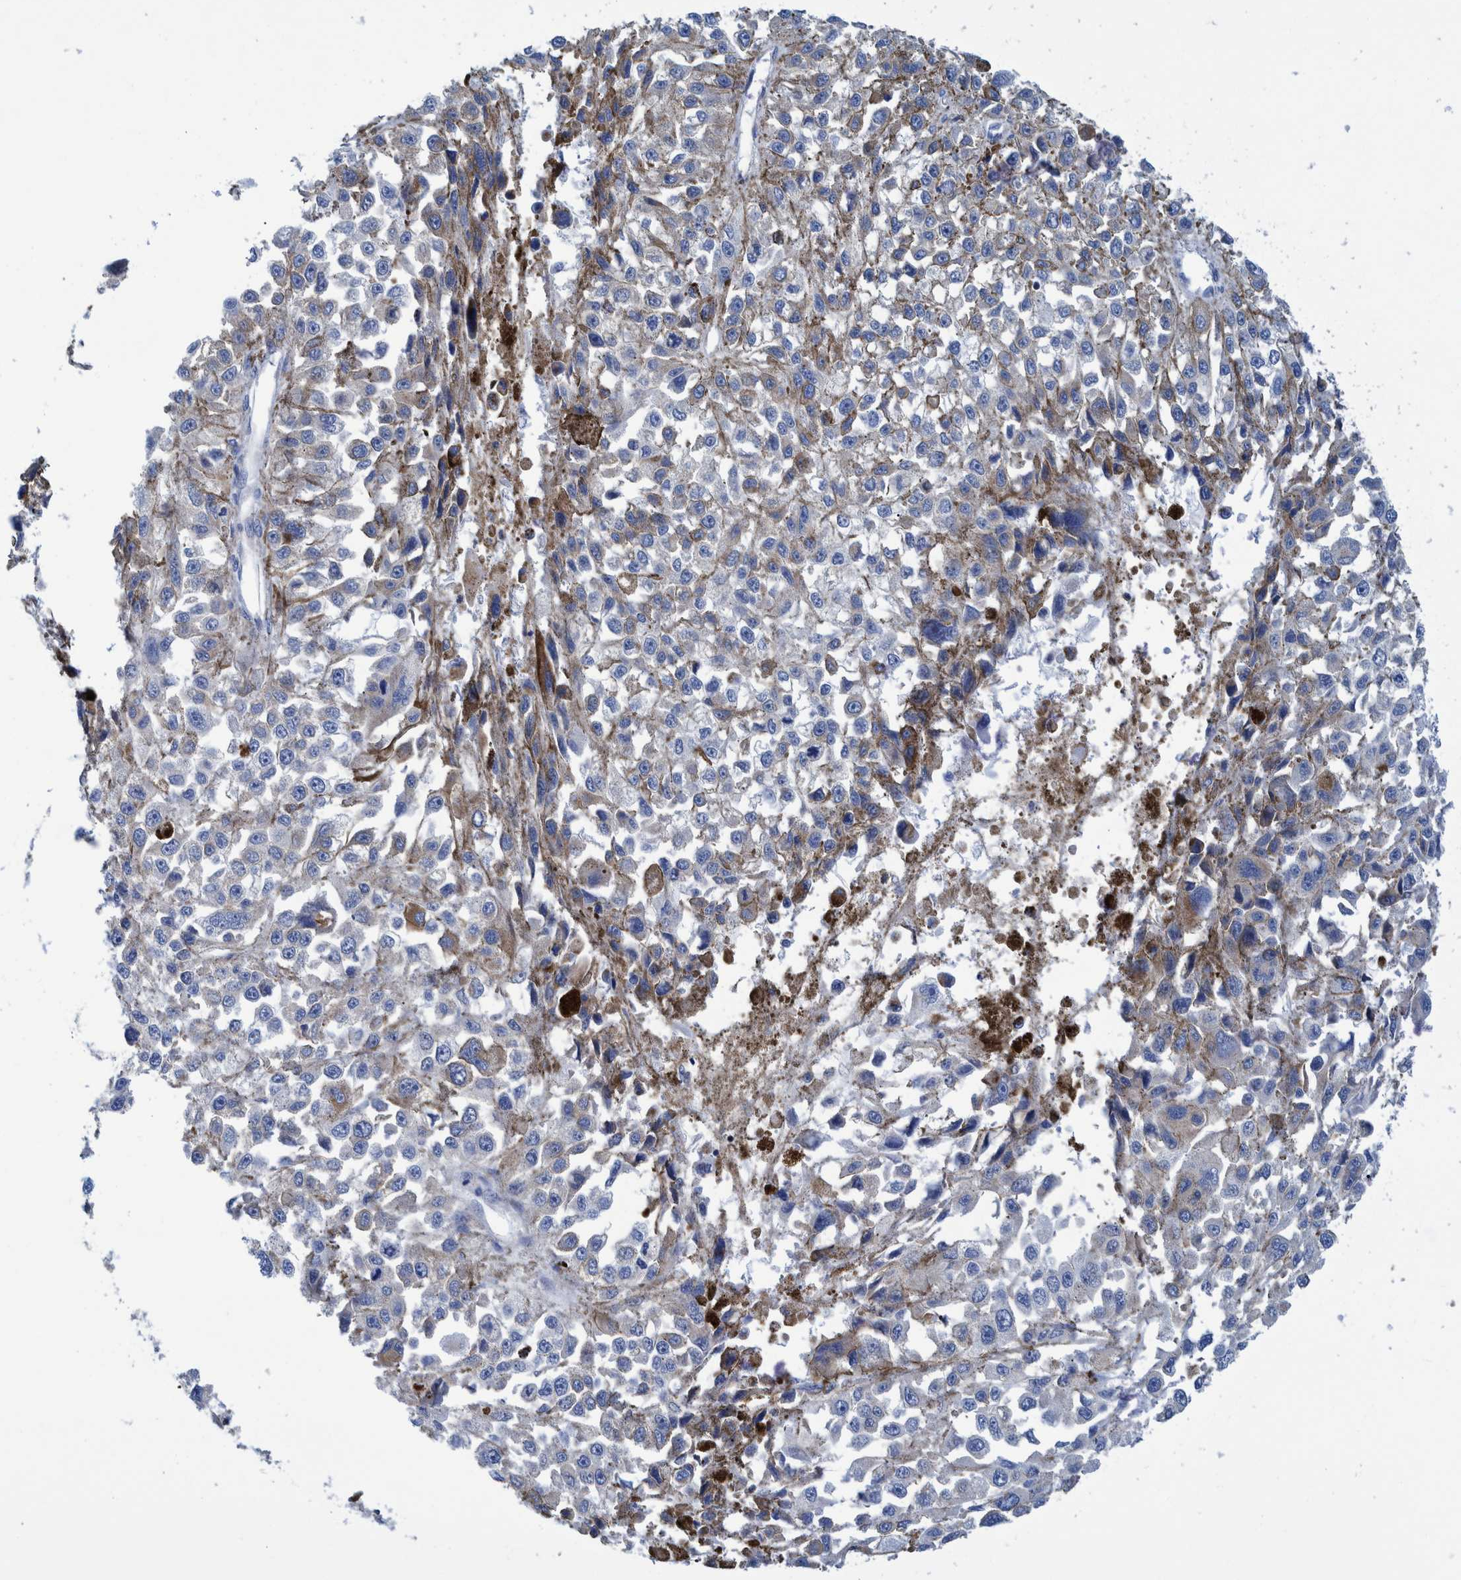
{"staining": {"intensity": "negative", "quantity": "none", "location": "none"}, "tissue": "melanoma", "cell_type": "Tumor cells", "image_type": "cancer", "snomed": [{"axis": "morphology", "description": "Malignant melanoma, Metastatic site"}, {"axis": "topography", "description": "Lymph node"}], "caption": "Tumor cells show no significant protein staining in malignant melanoma (metastatic site). (DAB IHC, high magnification).", "gene": "BZW2", "patient": {"sex": "male", "age": 59}}